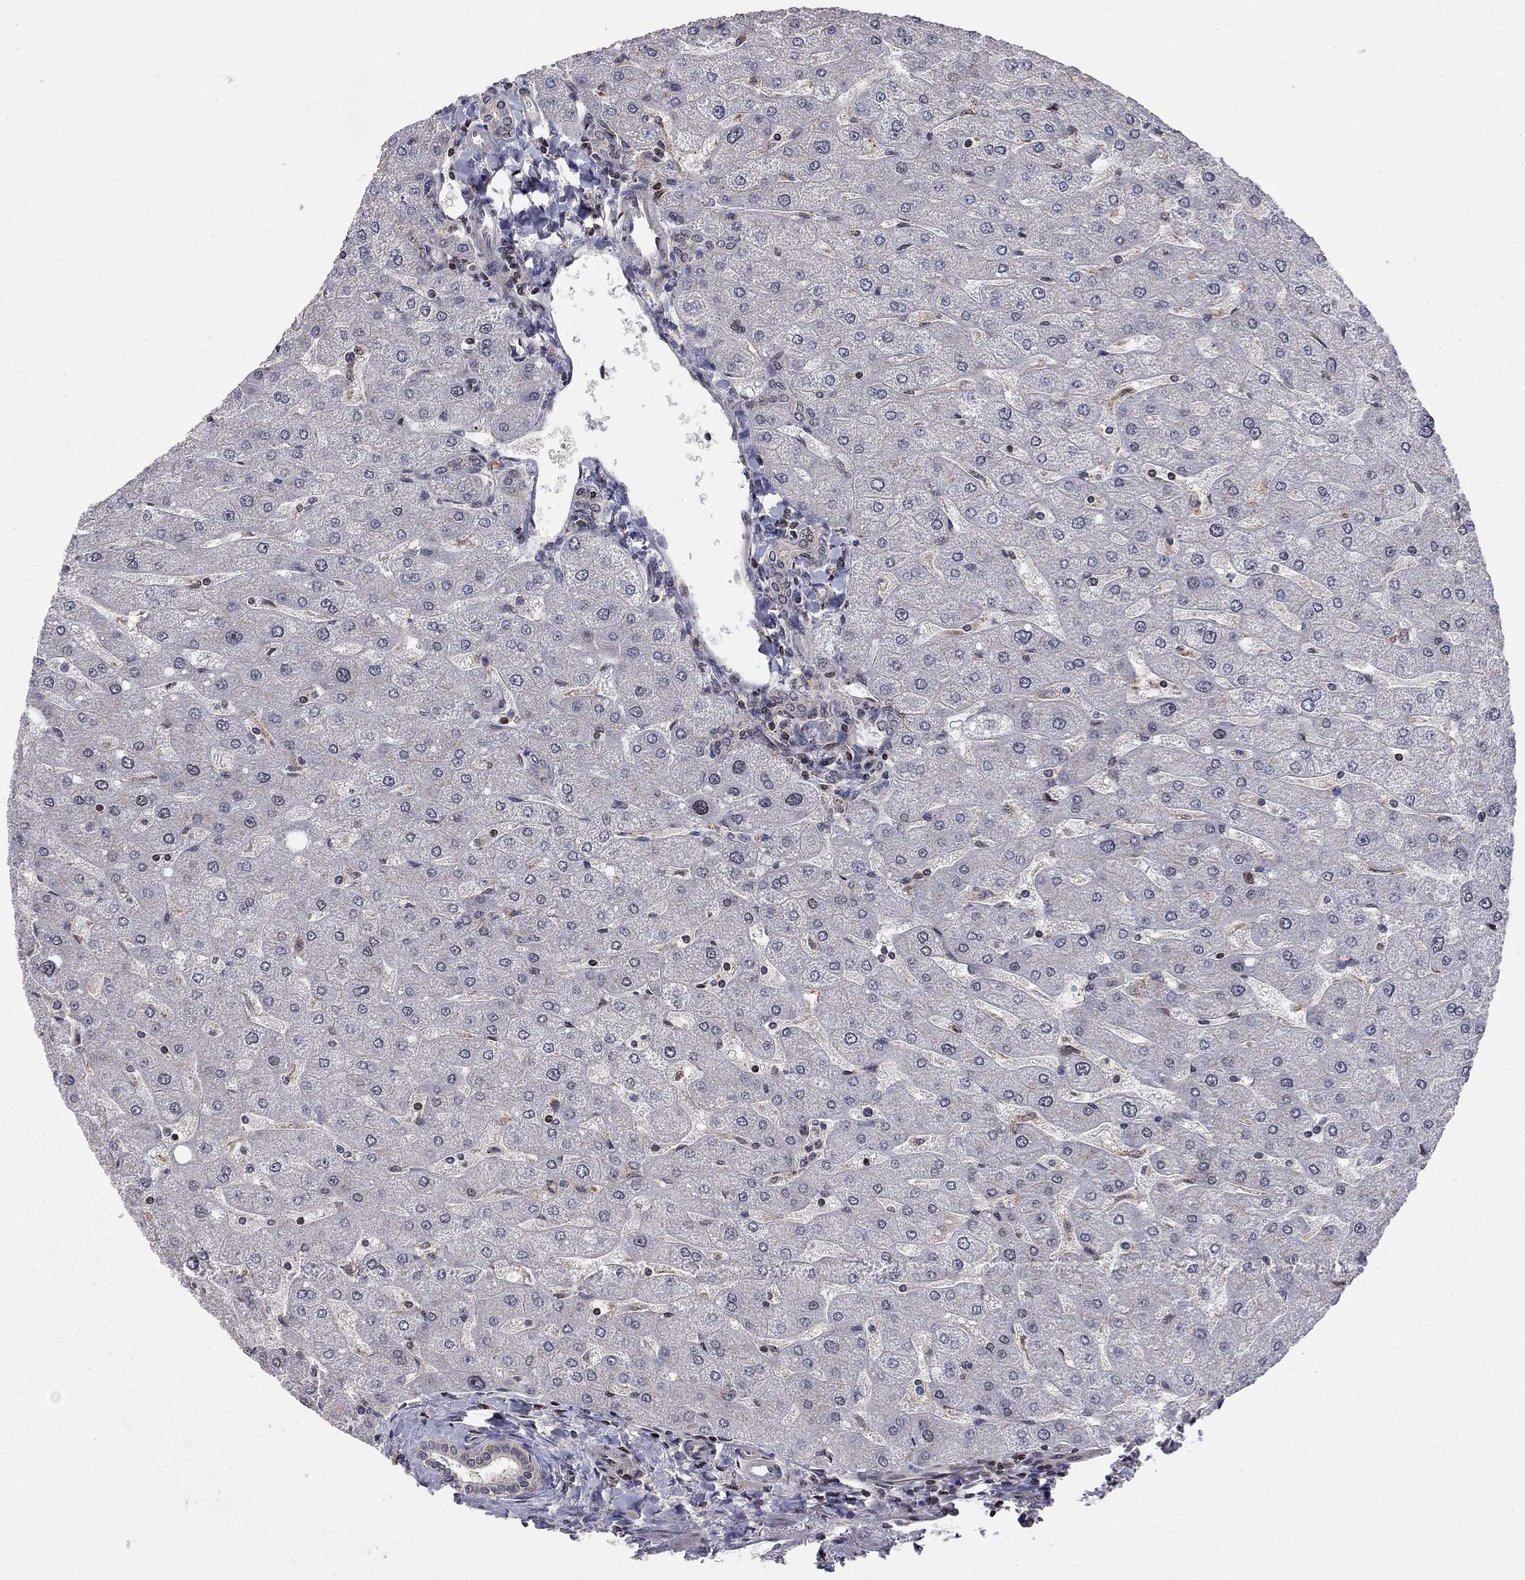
{"staining": {"intensity": "negative", "quantity": "none", "location": "none"}, "tissue": "liver", "cell_type": "Cholangiocytes", "image_type": "normal", "snomed": [{"axis": "morphology", "description": "Normal tissue, NOS"}, {"axis": "topography", "description": "Liver"}], "caption": "An immunohistochemistry histopathology image of benign liver is shown. There is no staining in cholangiocytes of liver. (IHC, brightfield microscopy, high magnification).", "gene": "ERN2", "patient": {"sex": "male", "age": 67}}